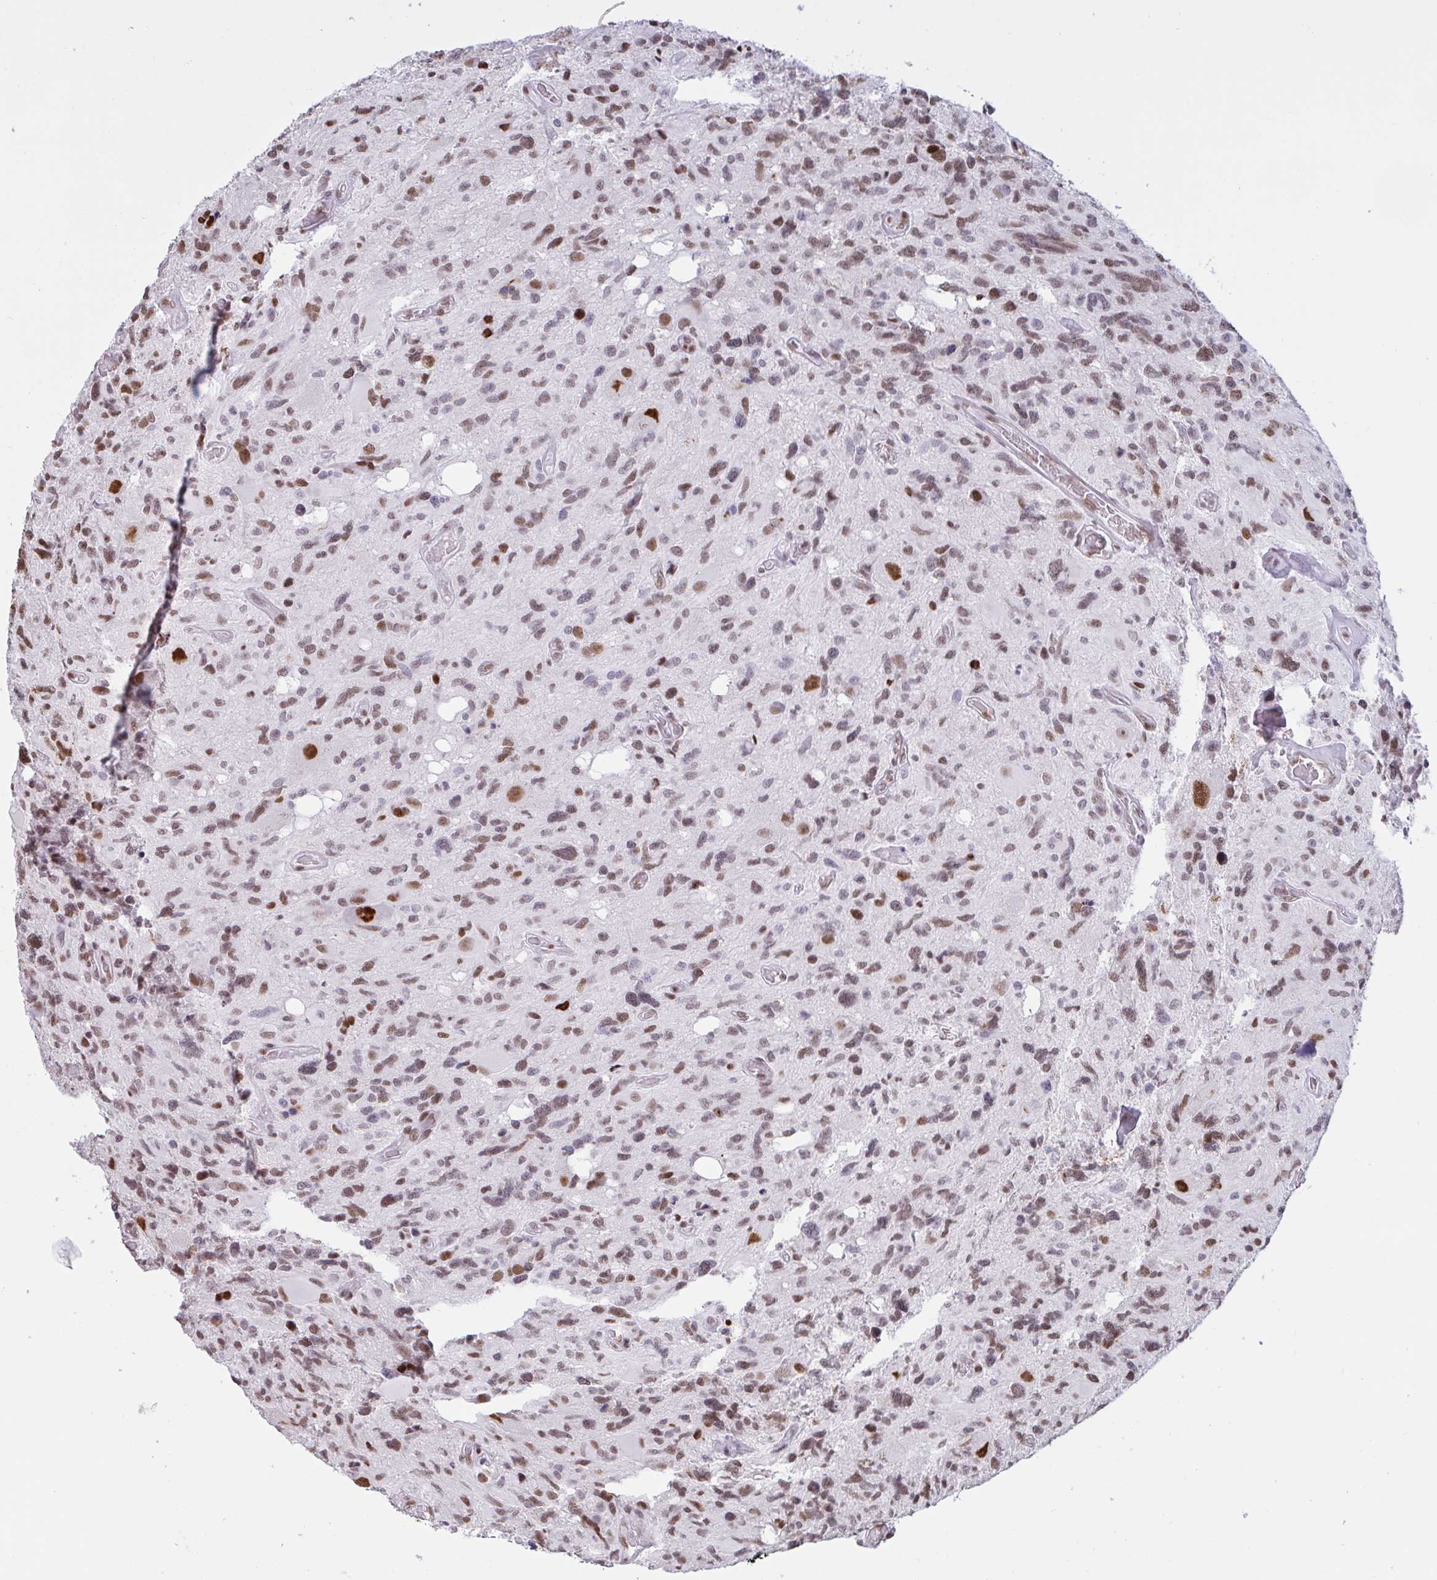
{"staining": {"intensity": "moderate", "quantity": "25%-75%", "location": "nuclear"}, "tissue": "glioma", "cell_type": "Tumor cells", "image_type": "cancer", "snomed": [{"axis": "morphology", "description": "Glioma, malignant, High grade"}, {"axis": "topography", "description": "Brain"}], "caption": "About 25%-75% of tumor cells in malignant glioma (high-grade) reveal moderate nuclear protein staining as visualized by brown immunohistochemical staining.", "gene": "CBFA2T2", "patient": {"sex": "male", "age": 49}}